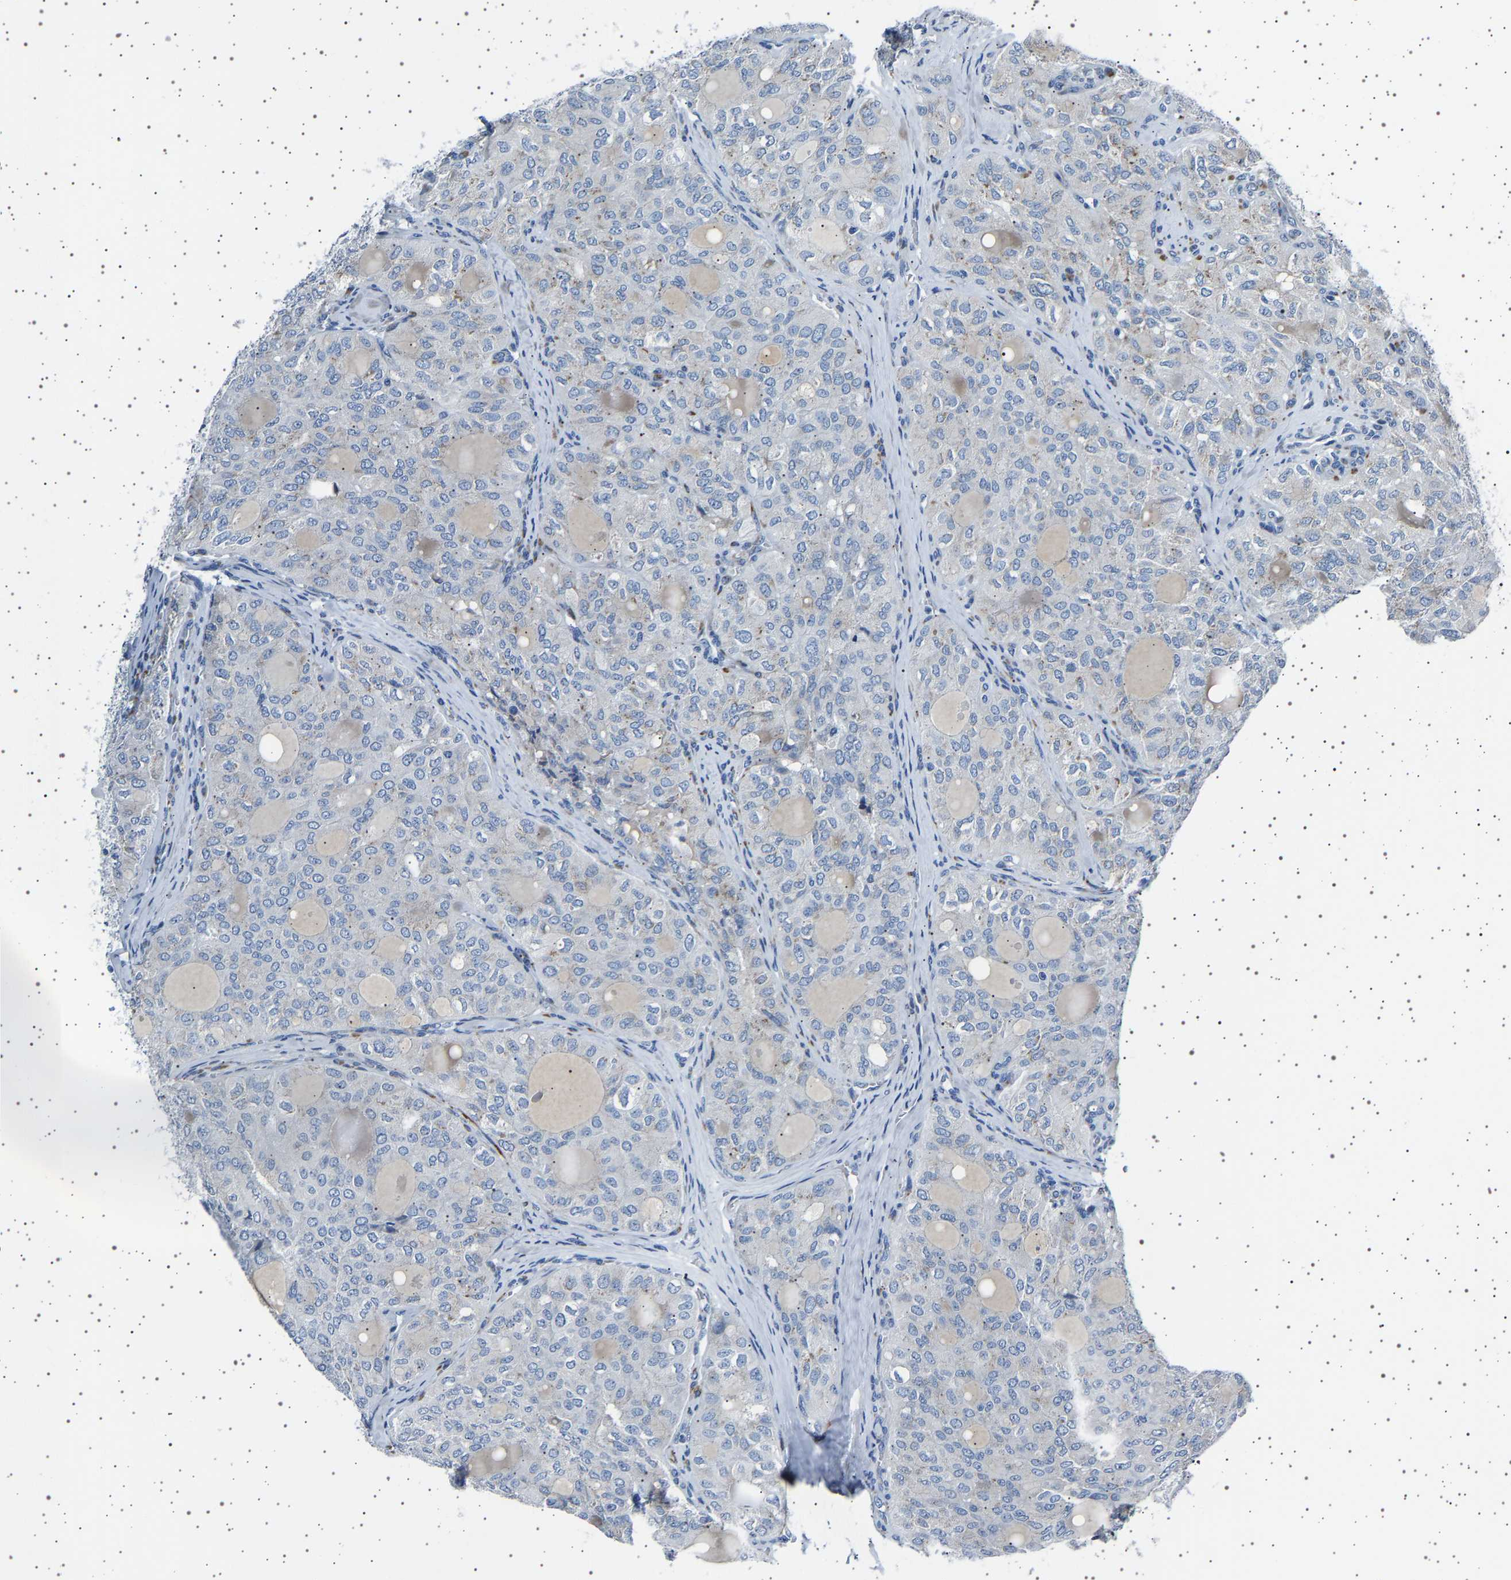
{"staining": {"intensity": "weak", "quantity": "<25%", "location": "cytoplasmic/membranous"}, "tissue": "thyroid cancer", "cell_type": "Tumor cells", "image_type": "cancer", "snomed": [{"axis": "morphology", "description": "Follicular adenoma carcinoma, NOS"}, {"axis": "topography", "description": "Thyroid gland"}], "caption": "Tumor cells show no significant protein positivity in thyroid cancer. (DAB IHC visualized using brightfield microscopy, high magnification).", "gene": "FTCD", "patient": {"sex": "male", "age": 75}}